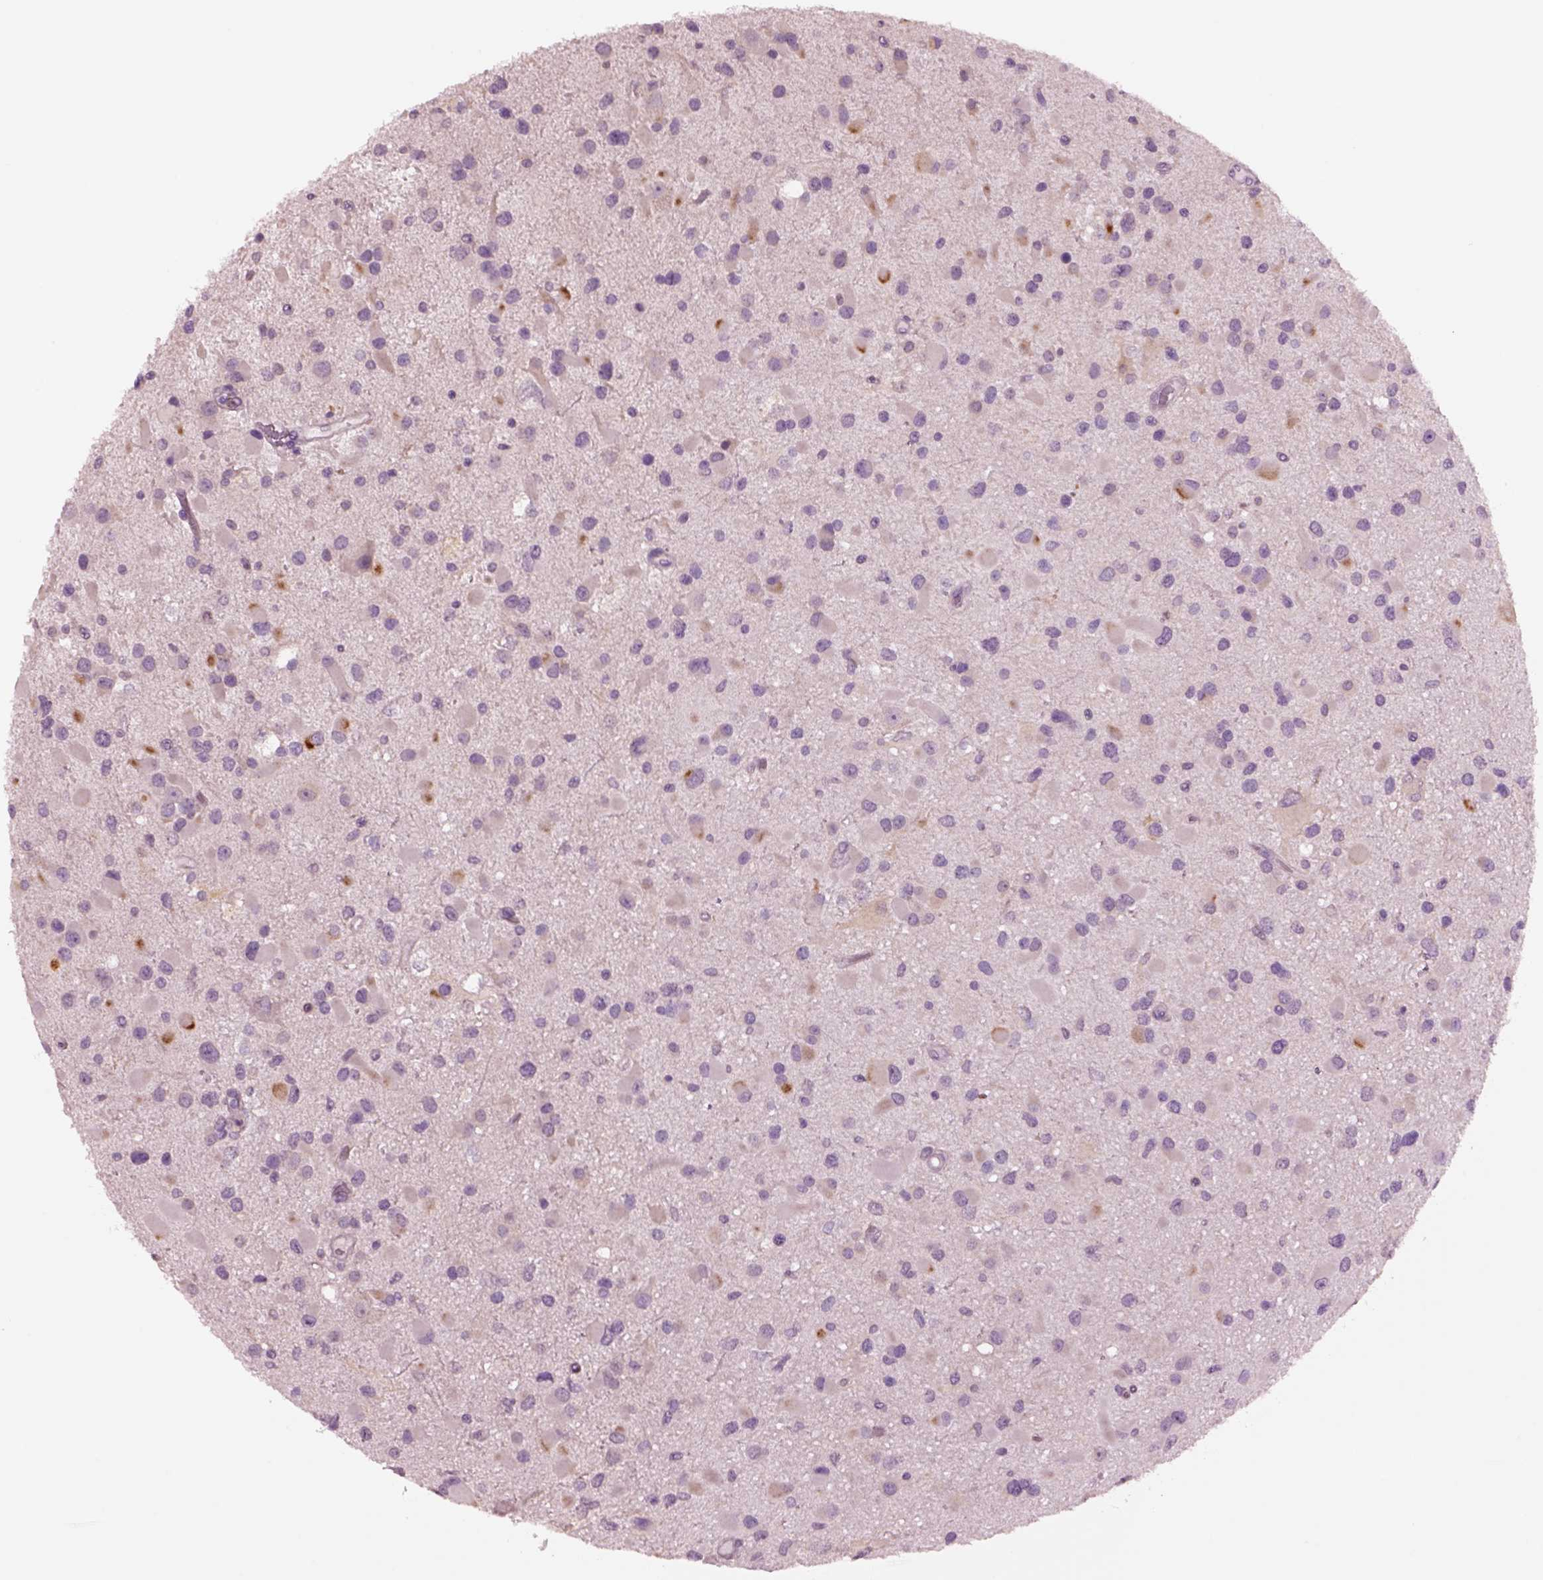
{"staining": {"intensity": "negative", "quantity": "none", "location": "none"}, "tissue": "glioma", "cell_type": "Tumor cells", "image_type": "cancer", "snomed": [{"axis": "morphology", "description": "Glioma, malignant, Low grade"}, {"axis": "topography", "description": "Brain"}], "caption": "Protein analysis of glioma shows no significant staining in tumor cells. (IHC, brightfield microscopy, high magnification).", "gene": "CLPSL1", "patient": {"sex": "female", "age": 32}}